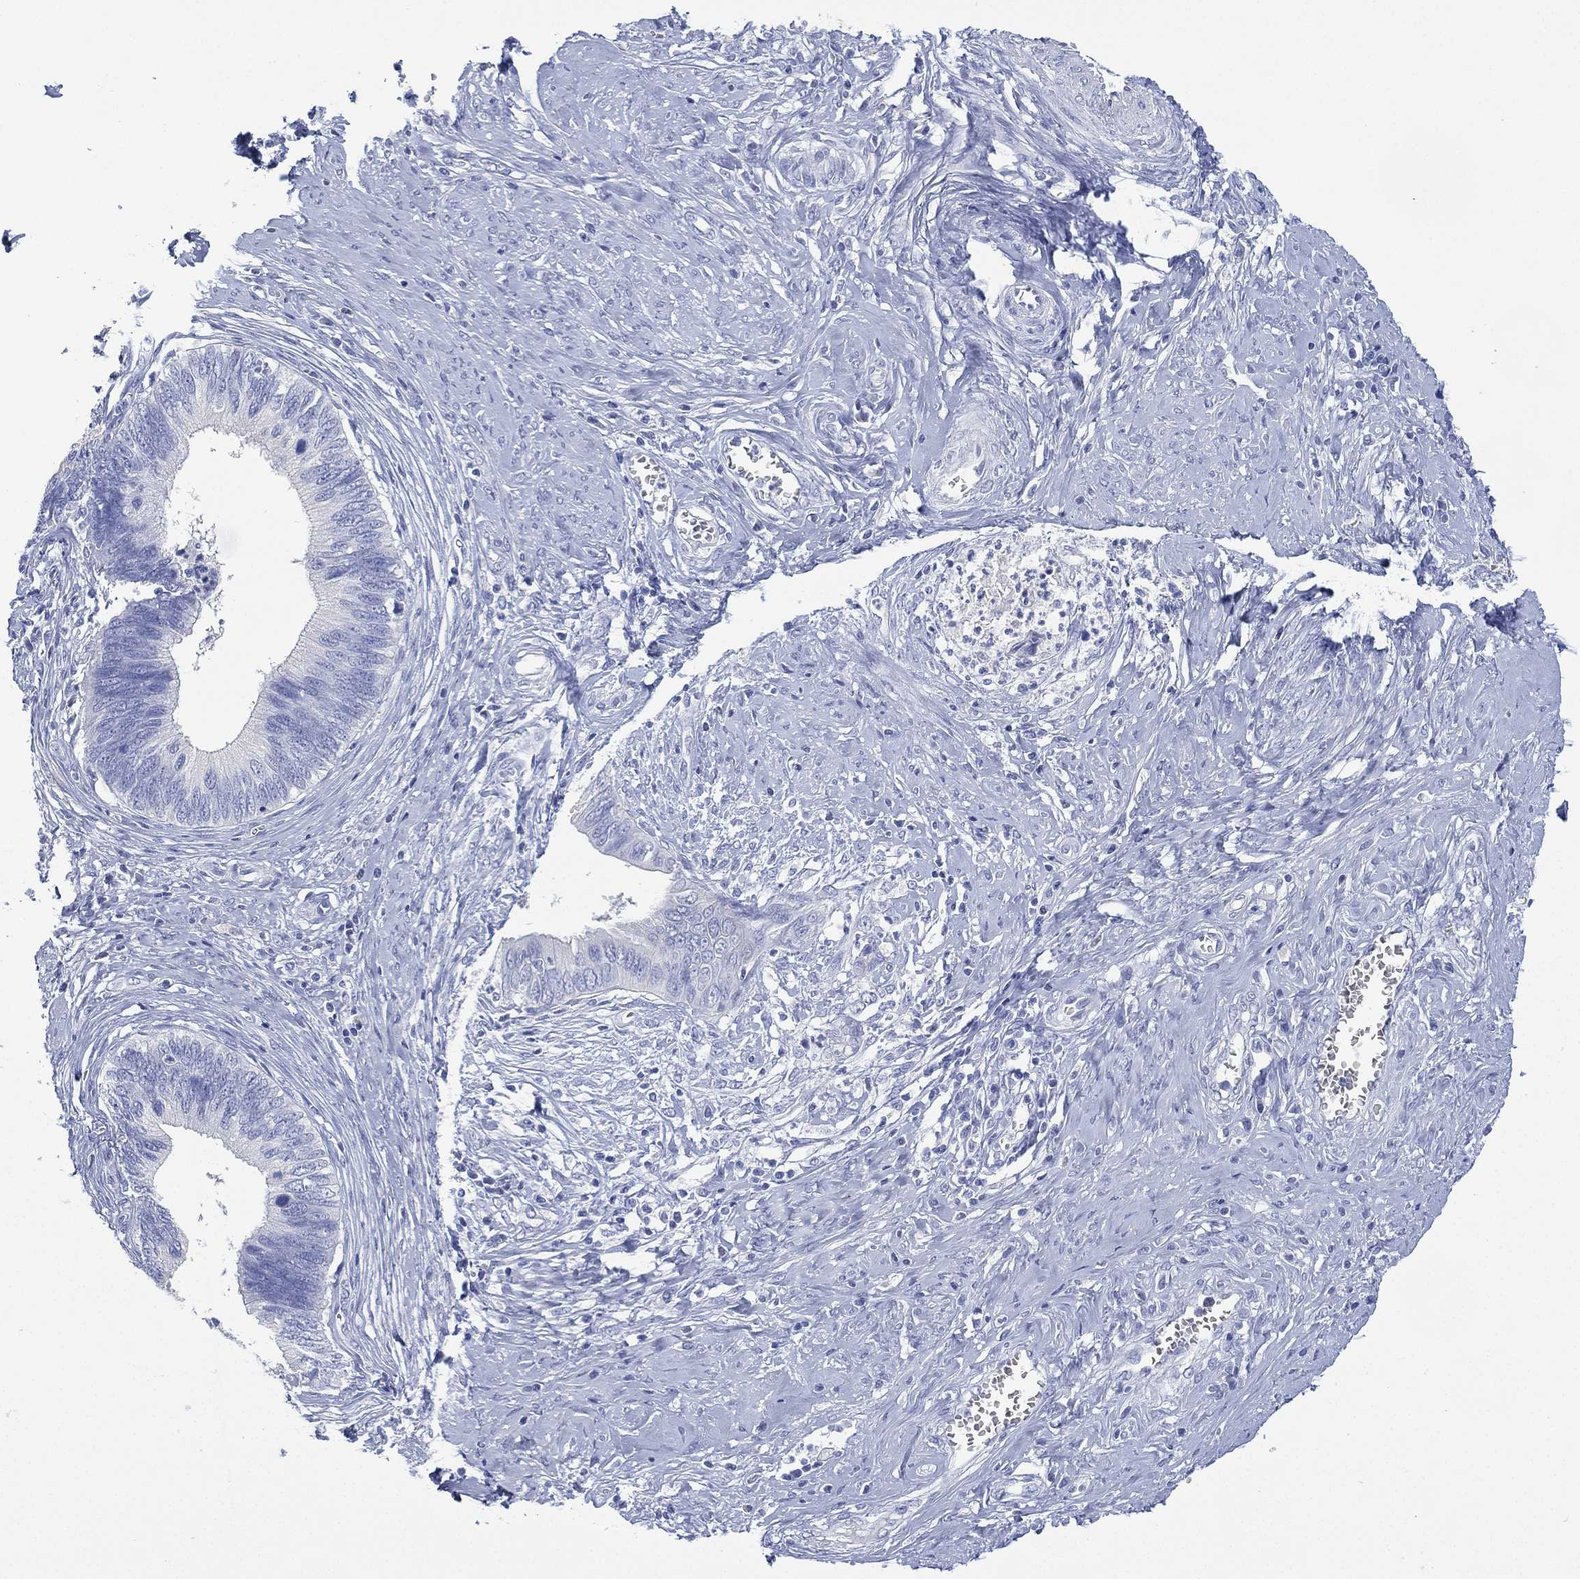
{"staining": {"intensity": "negative", "quantity": "none", "location": "none"}, "tissue": "cervical cancer", "cell_type": "Tumor cells", "image_type": "cancer", "snomed": [{"axis": "morphology", "description": "Adenocarcinoma, NOS"}, {"axis": "topography", "description": "Cervix"}], "caption": "This image is of cervical cancer (adenocarcinoma) stained with immunohistochemistry to label a protein in brown with the nuclei are counter-stained blue. There is no expression in tumor cells. (DAB (3,3'-diaminobenzidine) immunohistochemistry (IHC) visualized using brightfield microscopy, high magnification).", "gene": "FMO1", "patient": {"sex": "female", "age": 42}}